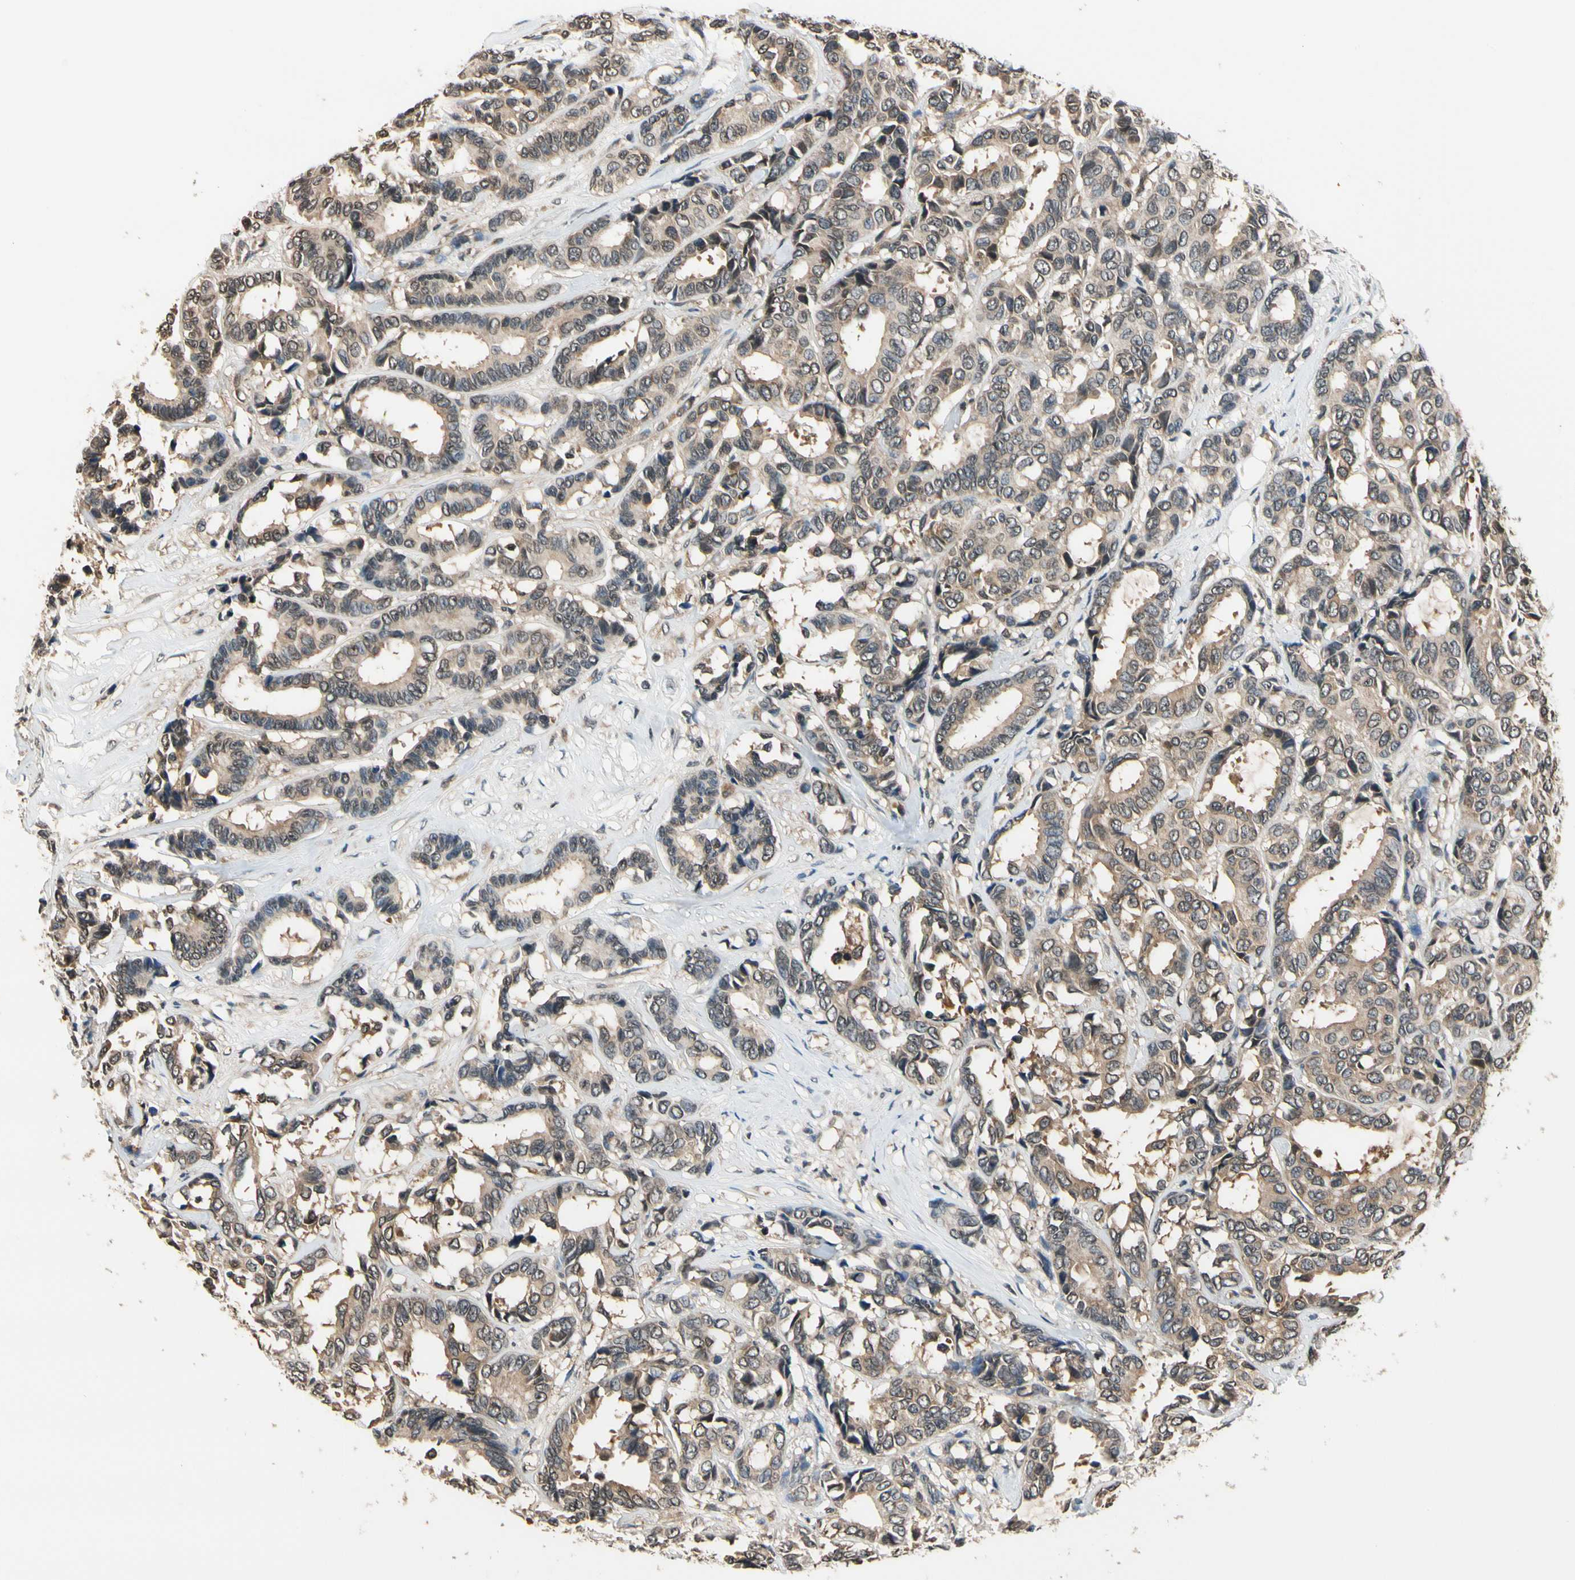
{"staining": {"intensity": "moderate", "quantity": ">75%", "location": "cytoplasmic/membranous"}, "tissue": "breast cancer", "cell_type": "Tumor cells", "image_type": "cancer", "snomed": [{"axis": "morphology", "description": "Duct carcinoma"}, {"axis": "topography", "description": "Breast"}], "caption": "Breast cancer (intraductal carcinoma) stained for a protein (brown) demonstrates moderate cytoplasmic/membranous positive staining in about >75% of tumor cells.", "gene": "GCLC", "patient": {"sex": "female", "age": 87}}